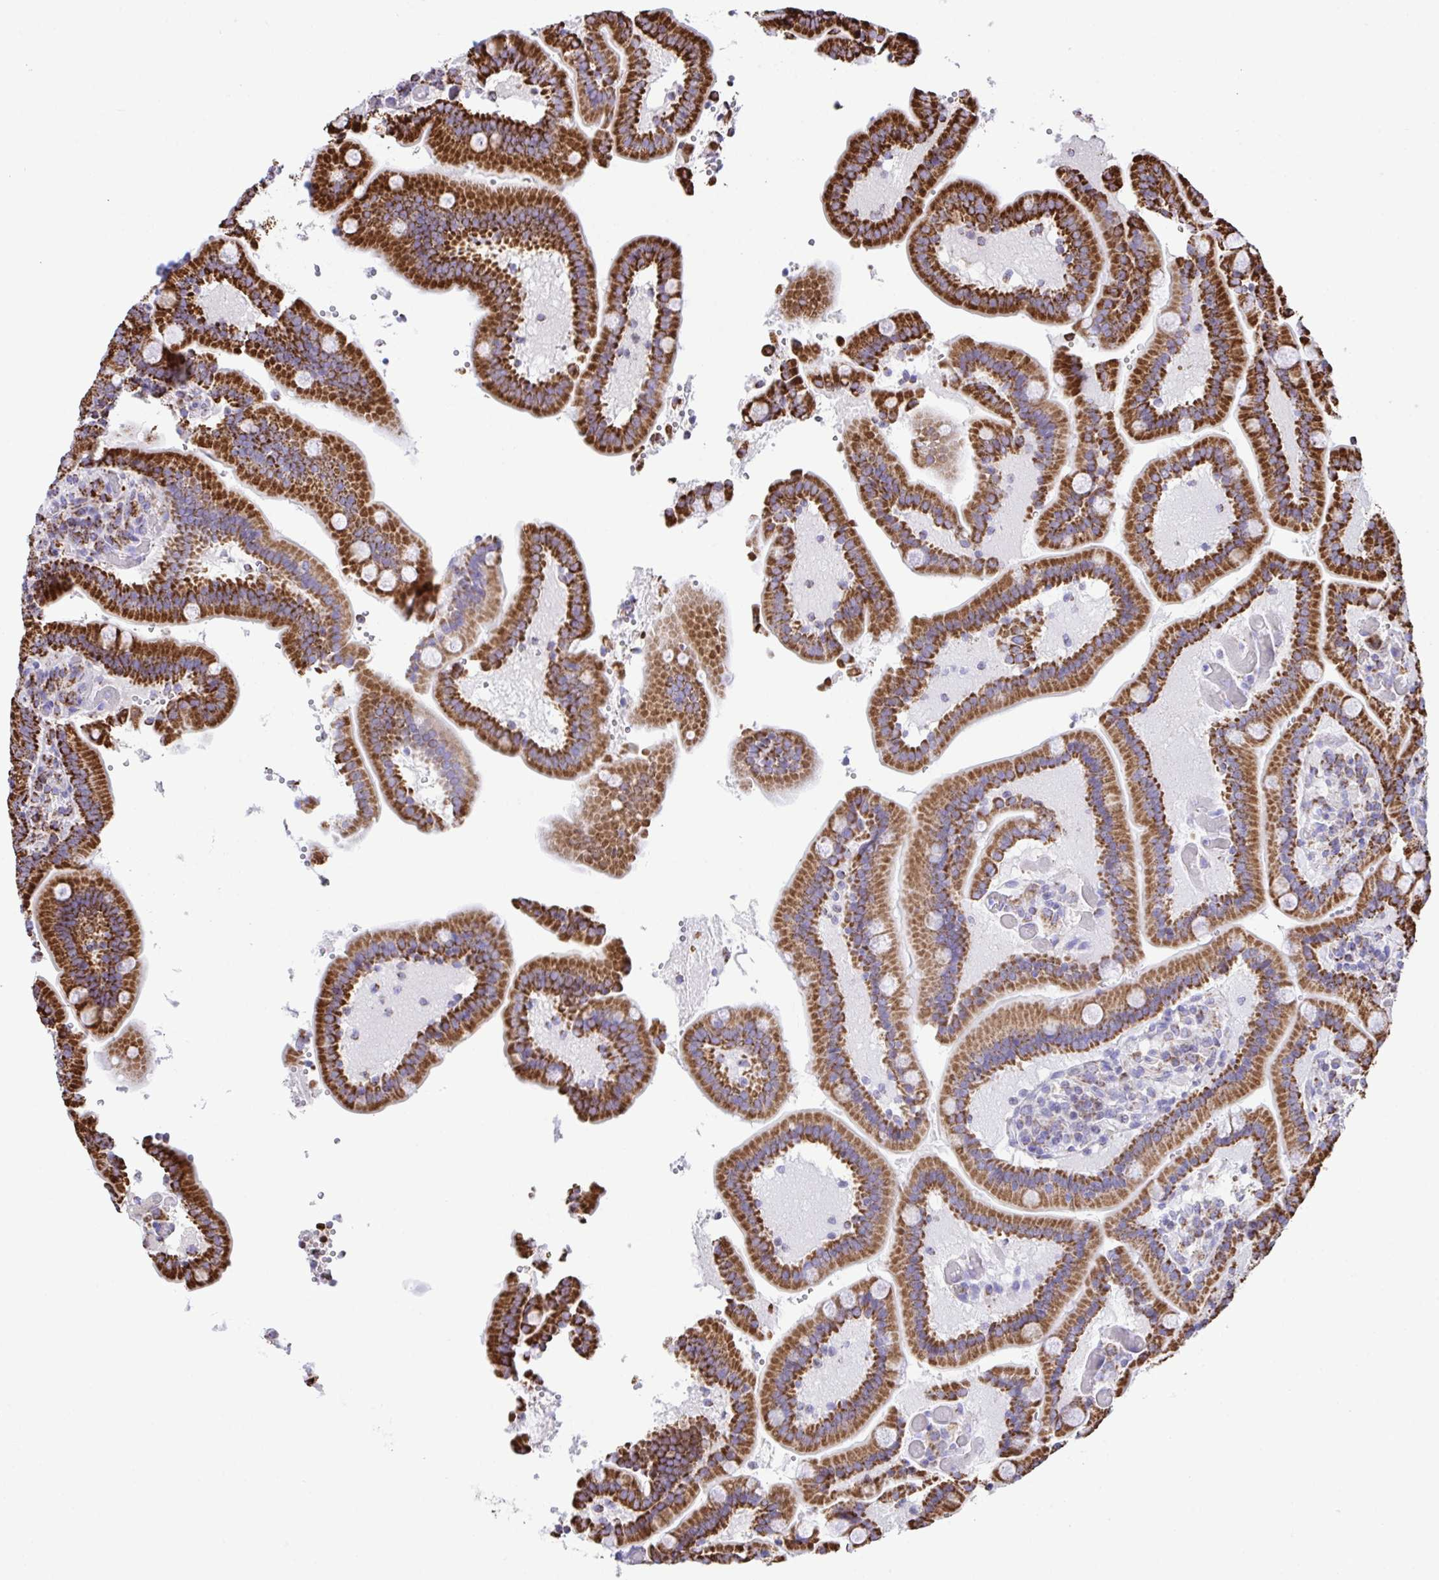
{"staining": {"intensity": "strong", "quantity": ">75%", "location": "cytoplasmic/membranous"}, "tissue": "duodenum", "cell_type": "Glandular cells", "image_type": "normal", "snomed": [{"axis": "morphology", "description": "Normal tissue, NOS"}, {"axis": "topography", "description": "Duodenum"}], "caption": "The image reveals immunohistochemical staining of benign duodenum. There is strong cytoplasmic/membranous expression is identified in approximately >75% of glandular cells.", "gene": "PCMTD2", "patient": {"sex": "female", "age": 62}}